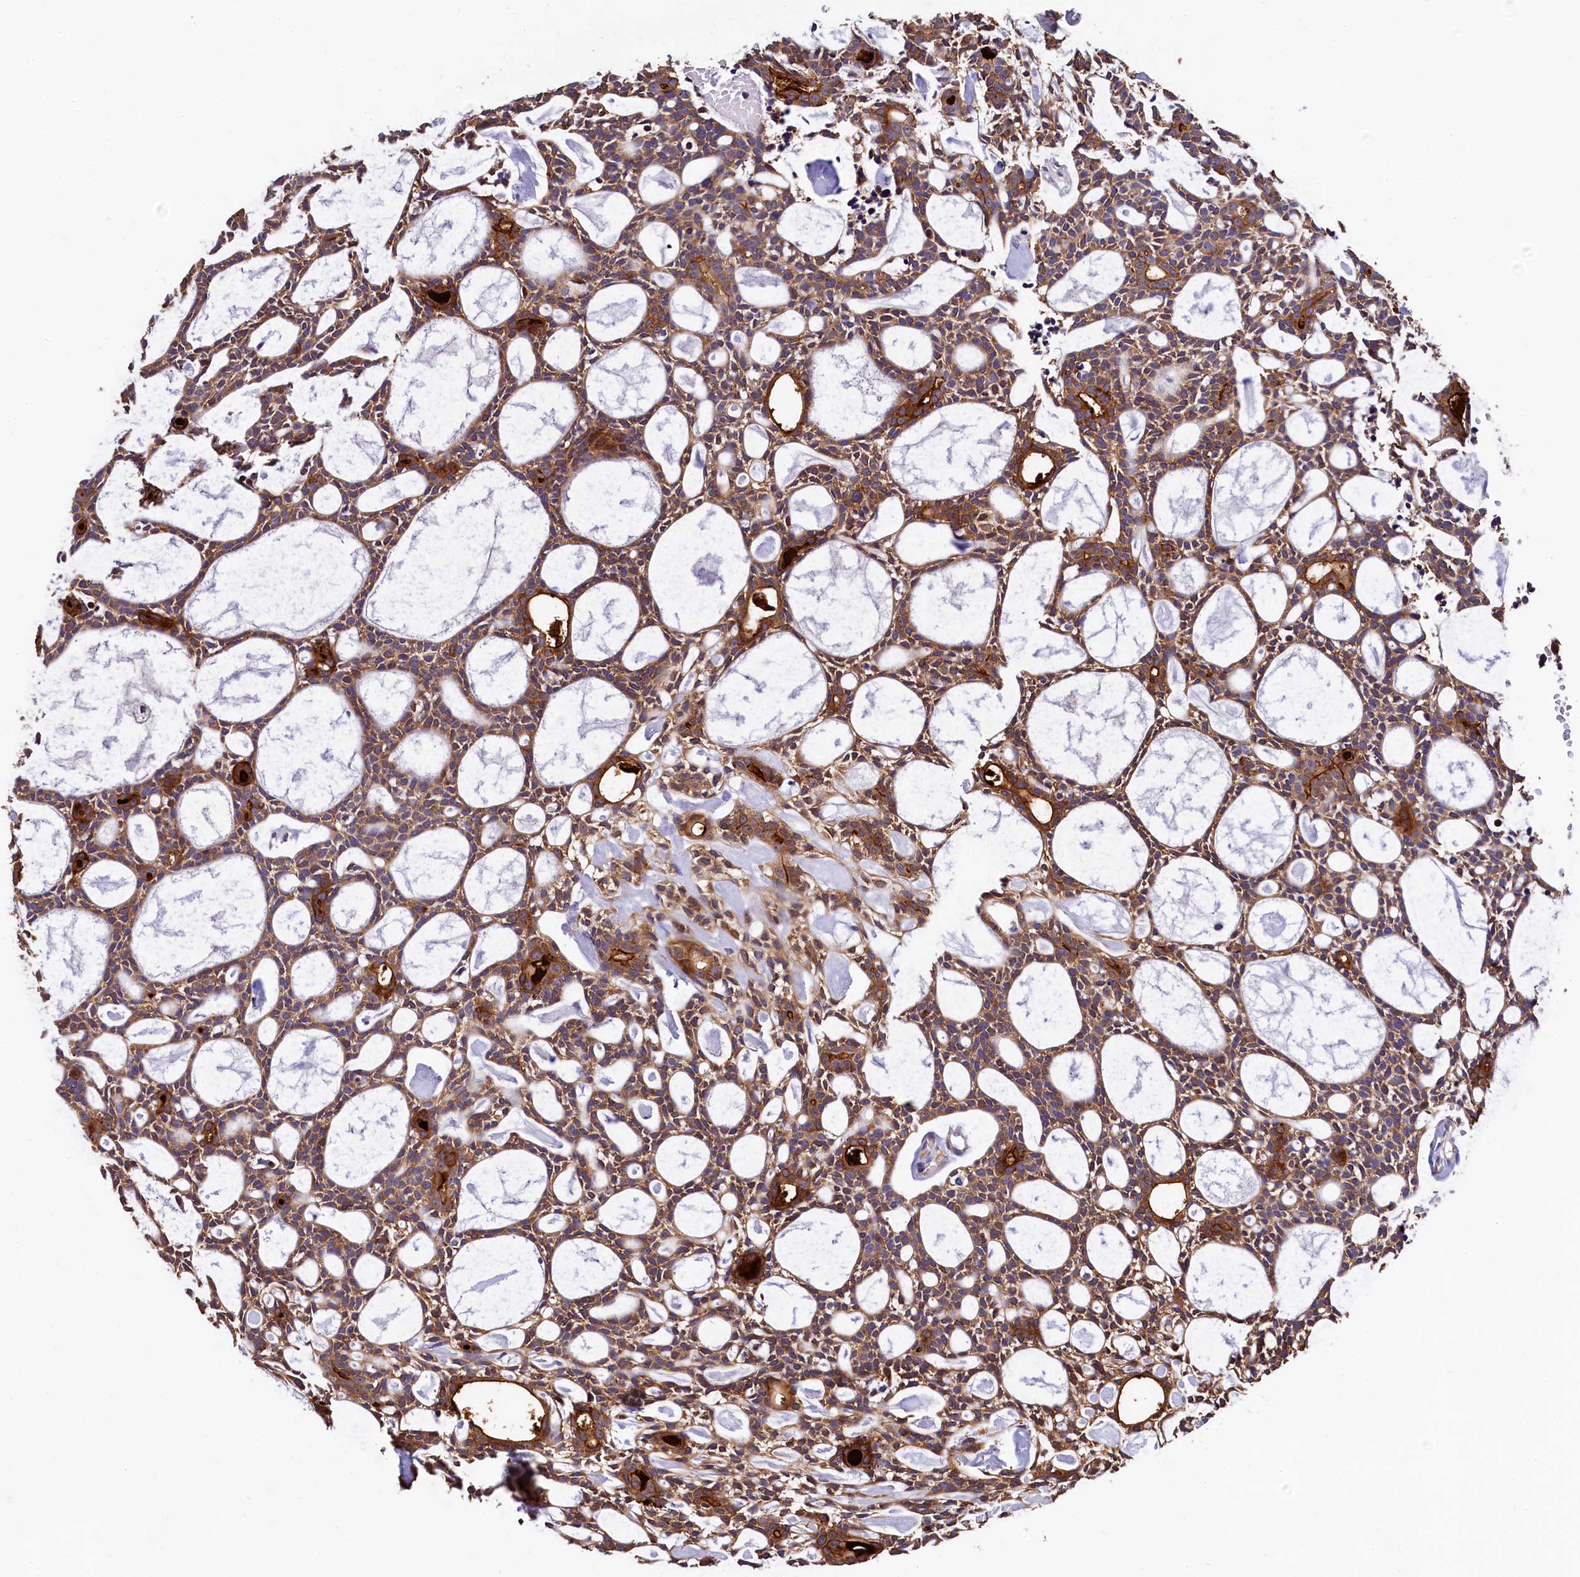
{"staining": {"intensity": "moderate", "quantity": ">75%", "location": "cytoplasmic/membranous"}, "tissue": "head and neck cancer", "cell_type": "Tumor cells", "image_type": "cancer", "snomed": [{"axis": "morphology", "description": "Adenocarcinoma, NOS"}, {"axis": "topography", "description": "Salivary gland"}, {"axis": "topography", "description": "Head-Neck"}], "caption": "Head and neck adenocarcinoma stained for a protein (brown) exhibits moderate cytoplasmic/membranous positive staining in about >75% of tumor cells.", "gene": "EPS8L2", "patient": {"sex": "male", "age": 55}}